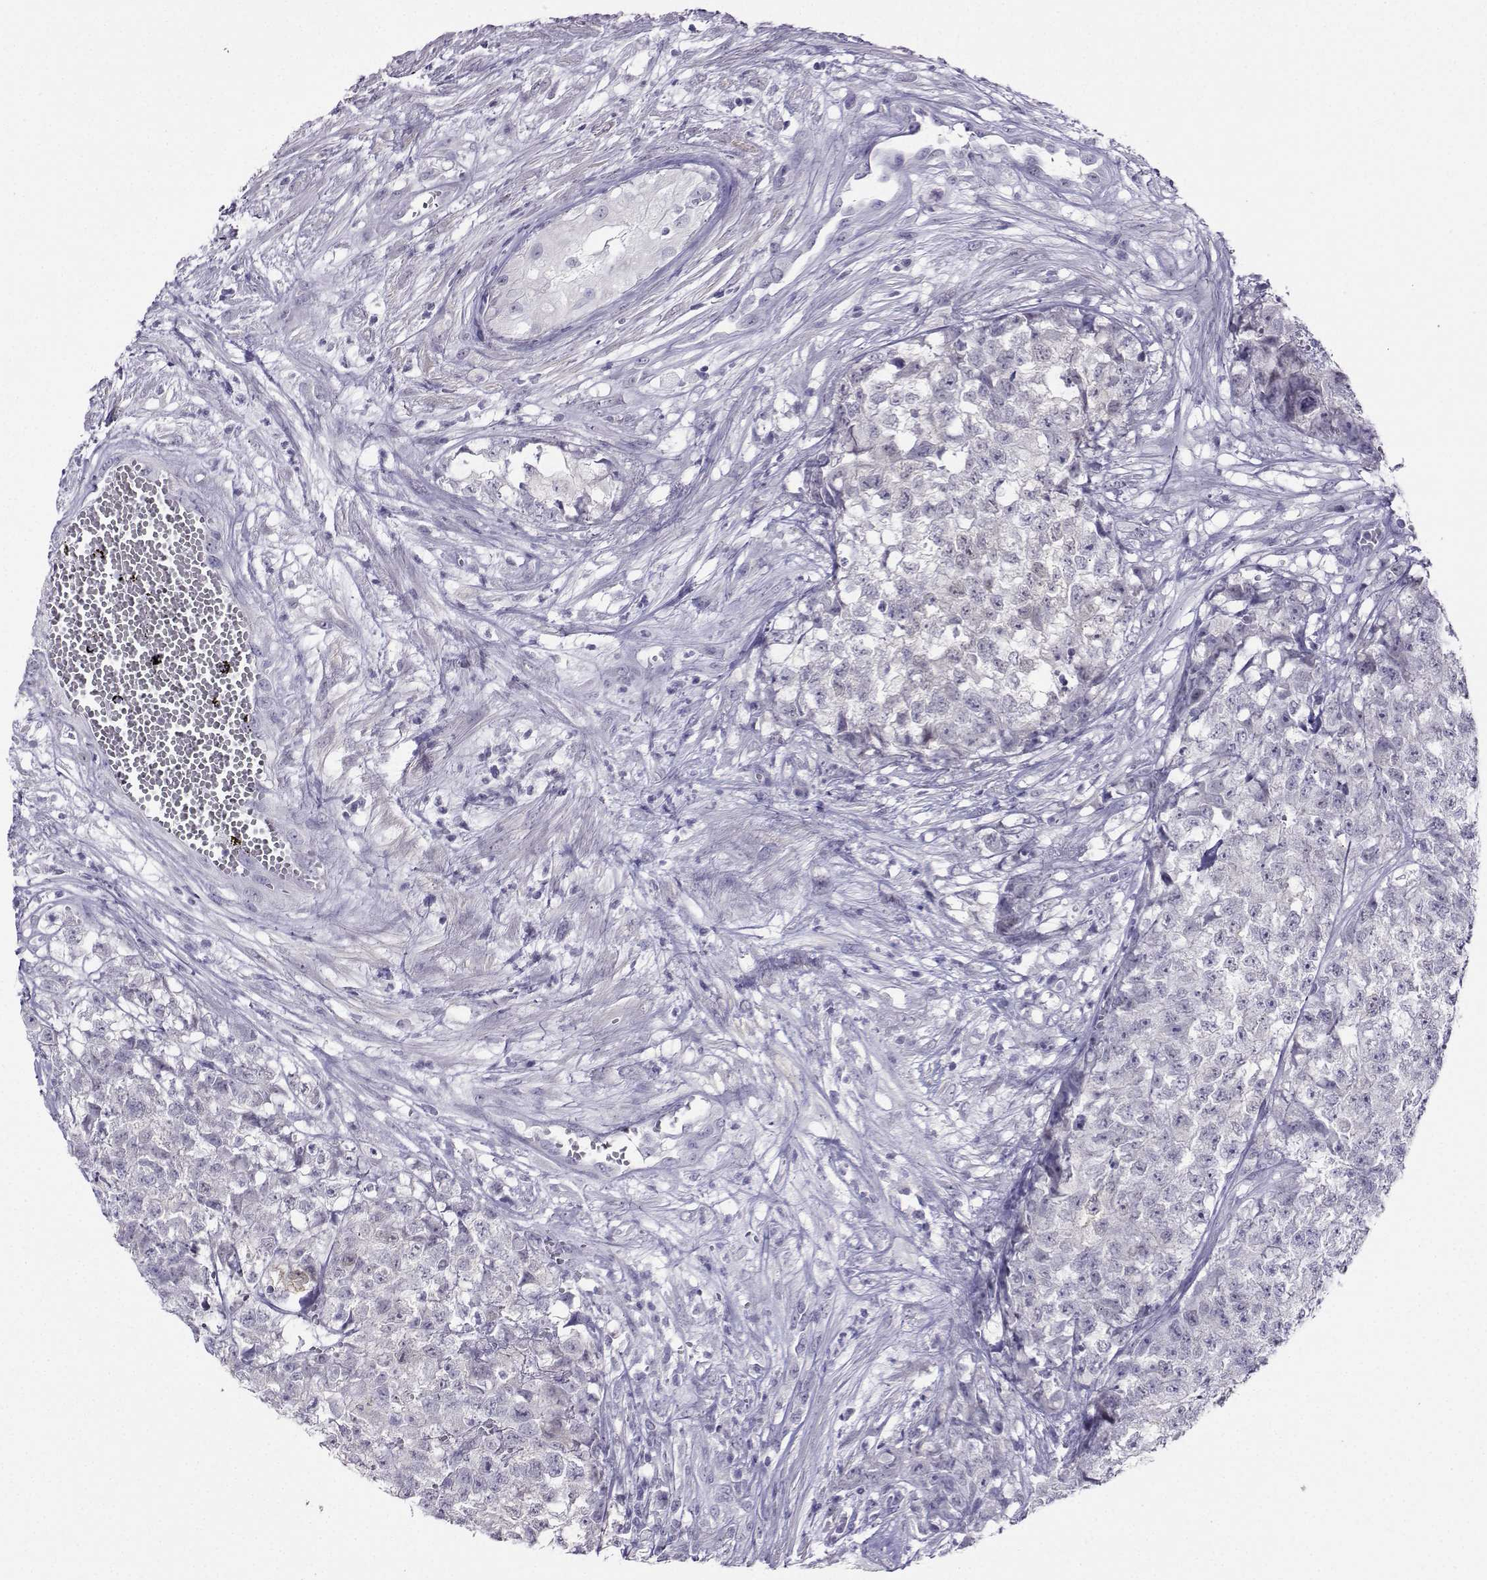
{"staining": {"intensity": "negative", "quantity": "none", "location": "none"}, "tissue": "testis cancer", "cell_type": "Tumor cells", "image_type": "cancer", "snomed": [{"axis": "morphology", "description": "Seminoma, NOS"}, {"axis": "morphology", "description": "Carcinoma, Embryonal, NOS"}, {"axis": "topography", "description": "Testis"}], "caption": "Immunohistochemical staining of human testis cancer reveals no significant expression in tumor cells.", "gene": "KIF17", "patient": {"sex": "male", "age": 22}}